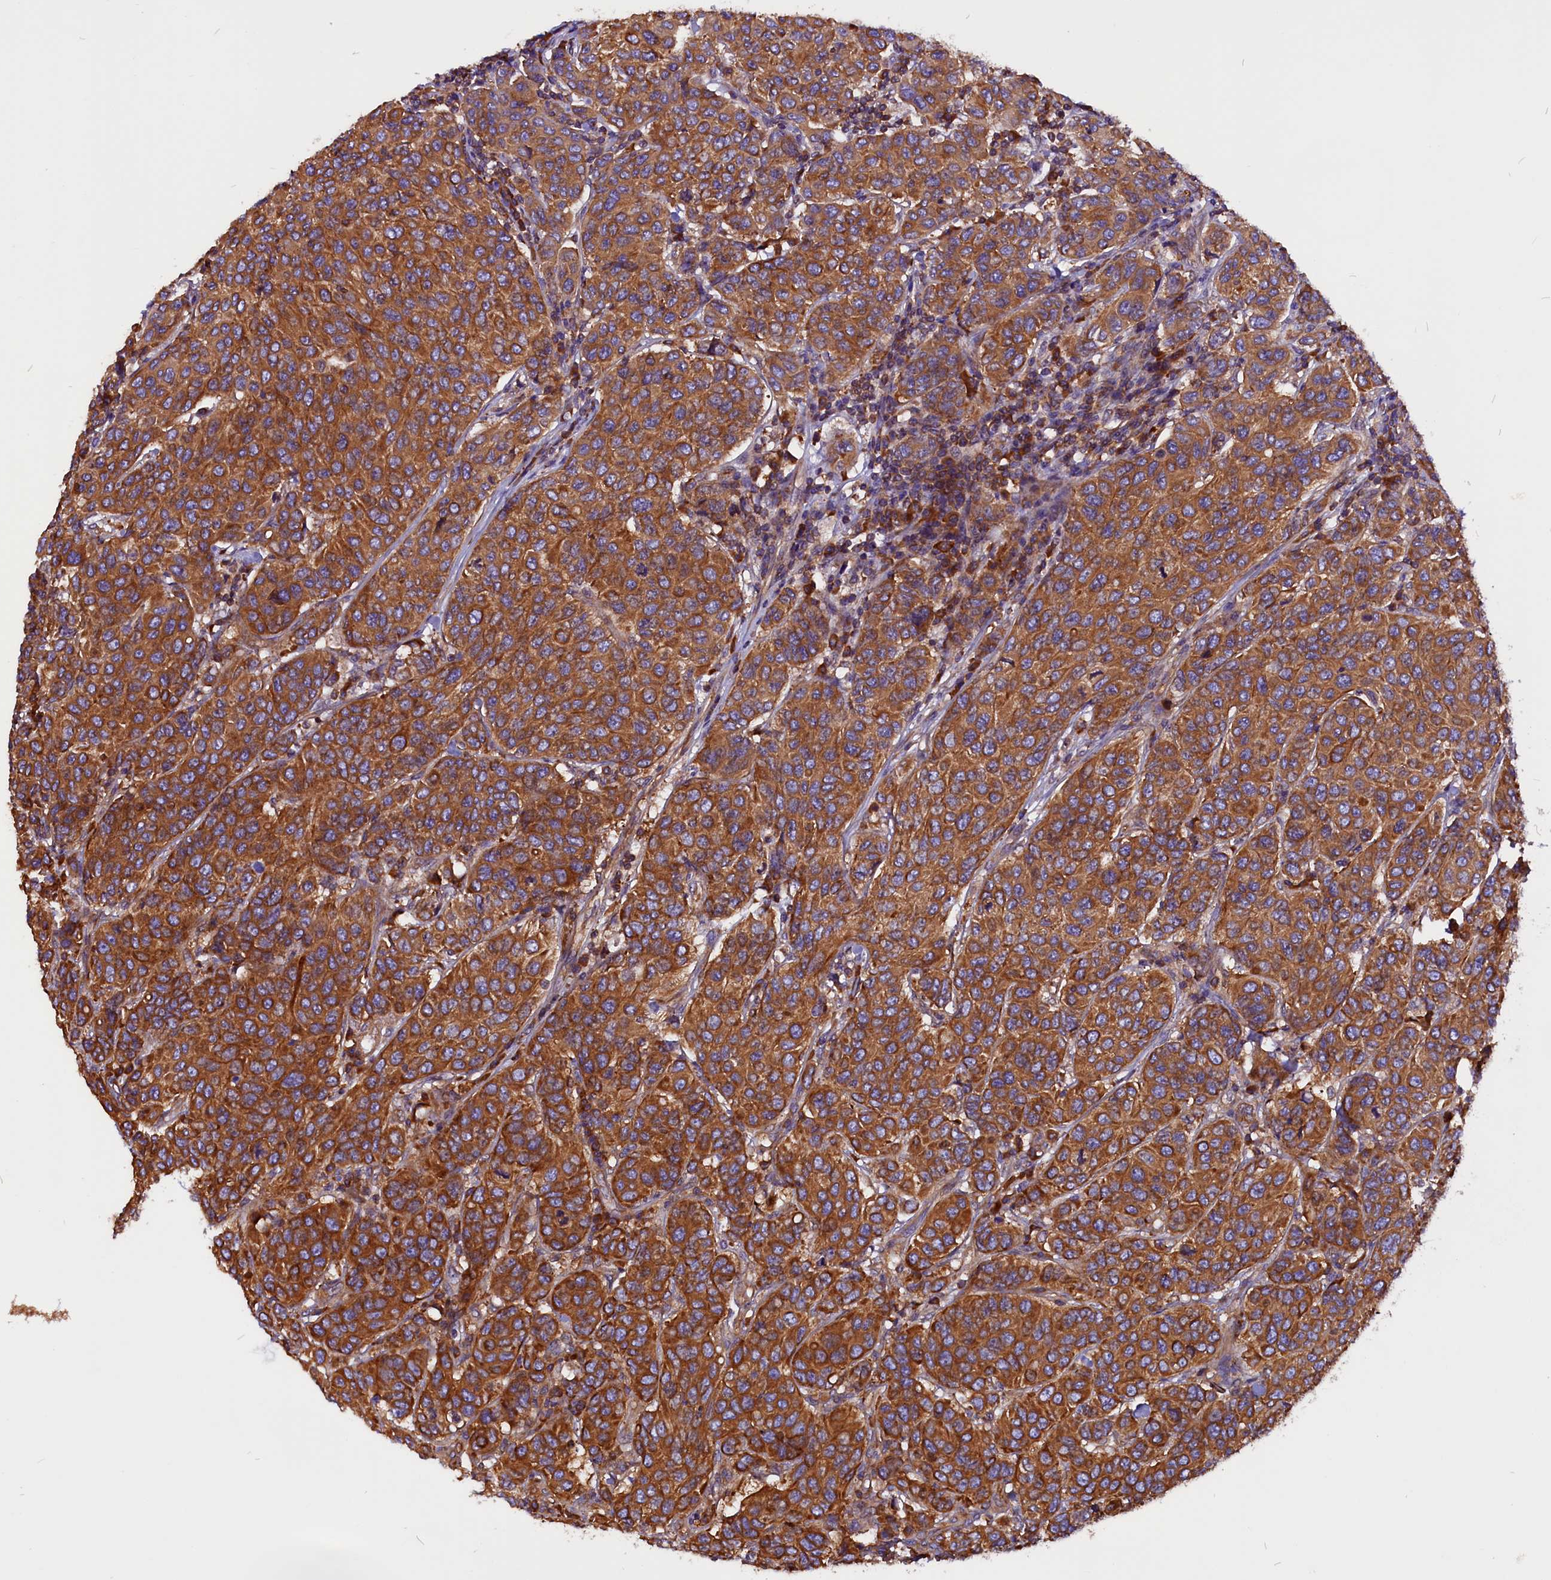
{"staining": {"intensity": "strong", "quantity": ">75%", "location": "cytoplasmic/membranous"}, "tissue": "breast cancer", "cell_type": "Tumor cells", "image_type": "cancer", "snomed": [{"axis": "morphology", "description": "Duct carcinoma"}, {"axis": "topography", "description": "Breast"}], "caption": "The micrograph exhibits a brown stain indicating the presence of a protein in the cytoplasmic/membranous of tumor cells in infiltrating ductal carcinoma (breast). Ihc stains the protein in brown and the nuclei are stained blue.", "gene": "EIF3G", "patient": {"sex": "female", "age": 55}}